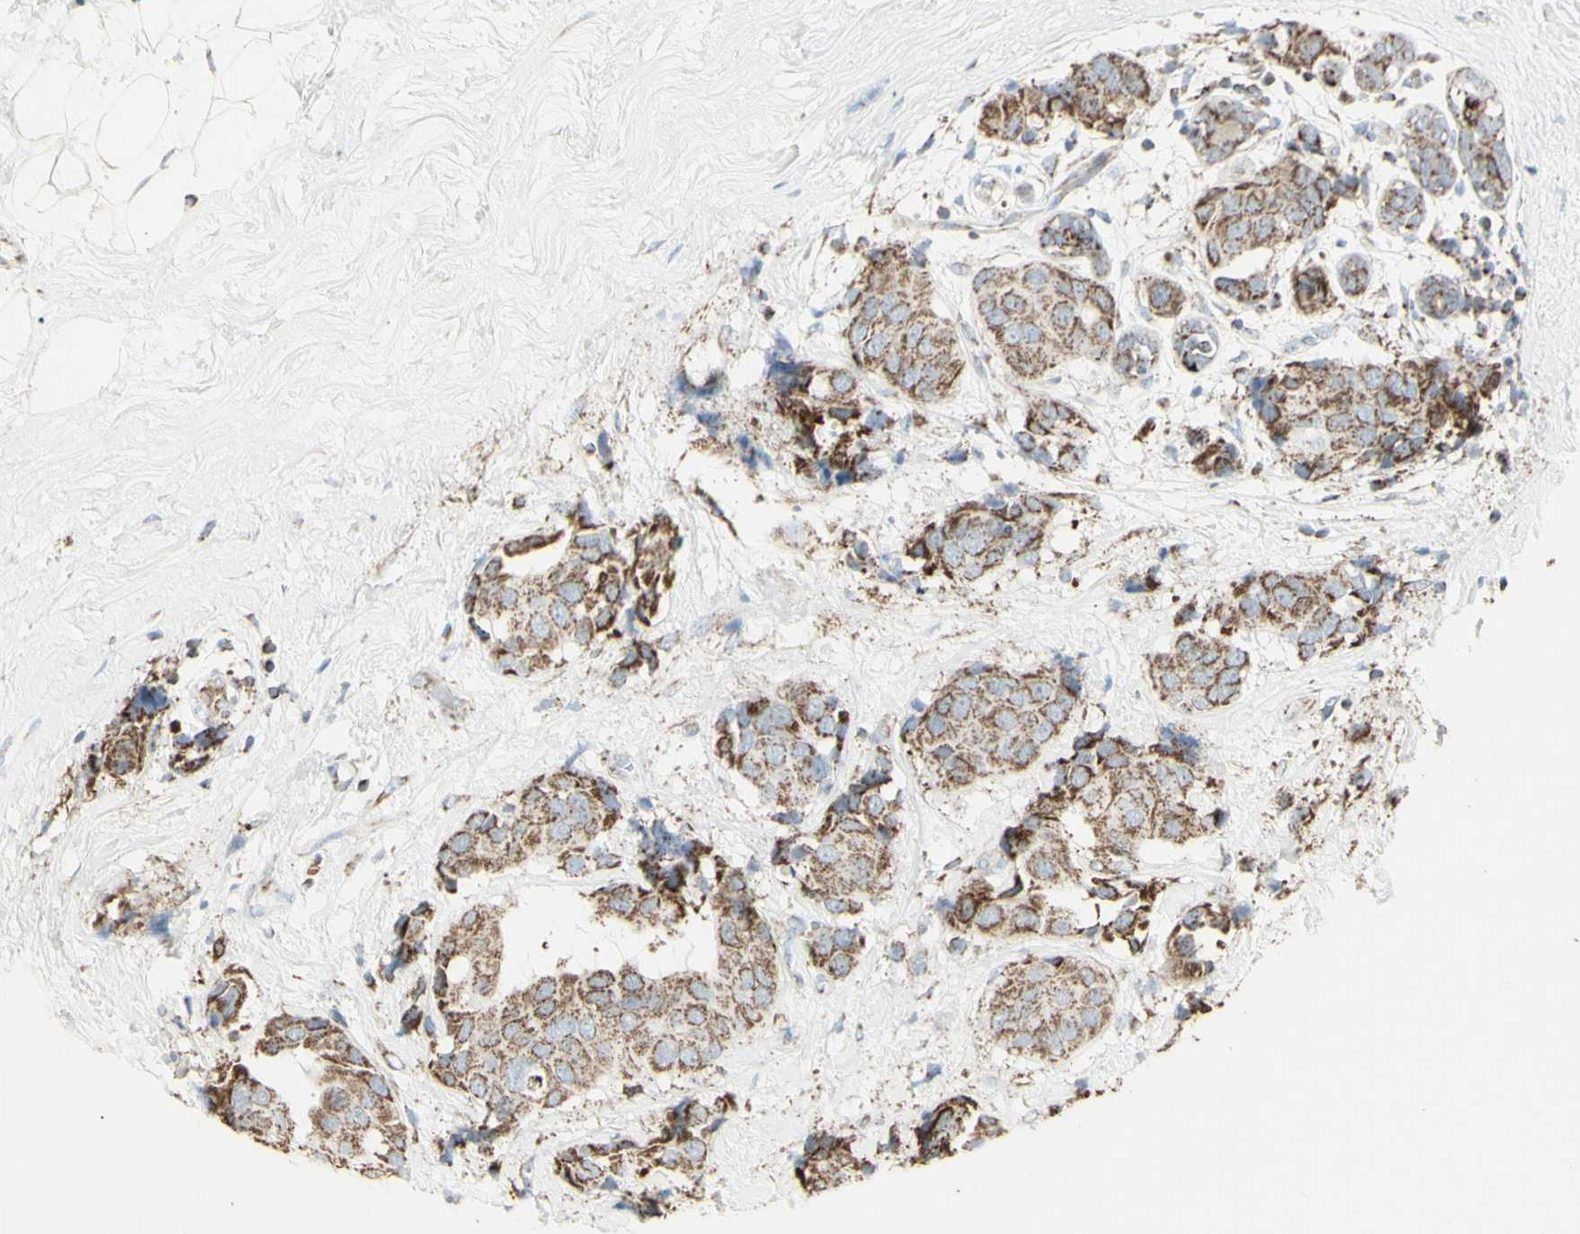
{"staining": {"intensity": "moderate", "quantity": ">75%", "location": "cytoplasmic/membranous"}, "tissue": "breast cancer", "cell_type": "Tumor cells", "image_type": "cancer", "snomed": [{"axis": "morphology", "description": "Normal tissue, NOS"}, {"axis": "morphology", "description": "Duct carcinoma"}, {"axis": "topography", "description": "Breast"}], "caption": "IHC photomicrograph of breast cancer (infiltrating ductal carcinoma) stained for a protein (brown), which reveals medium levels of moderate cytoplasmic/membranous positivity in approximately >75% of tumor cells.", "gene": "PLGRKT", "patient": {"sex": "female", "age": 39}}